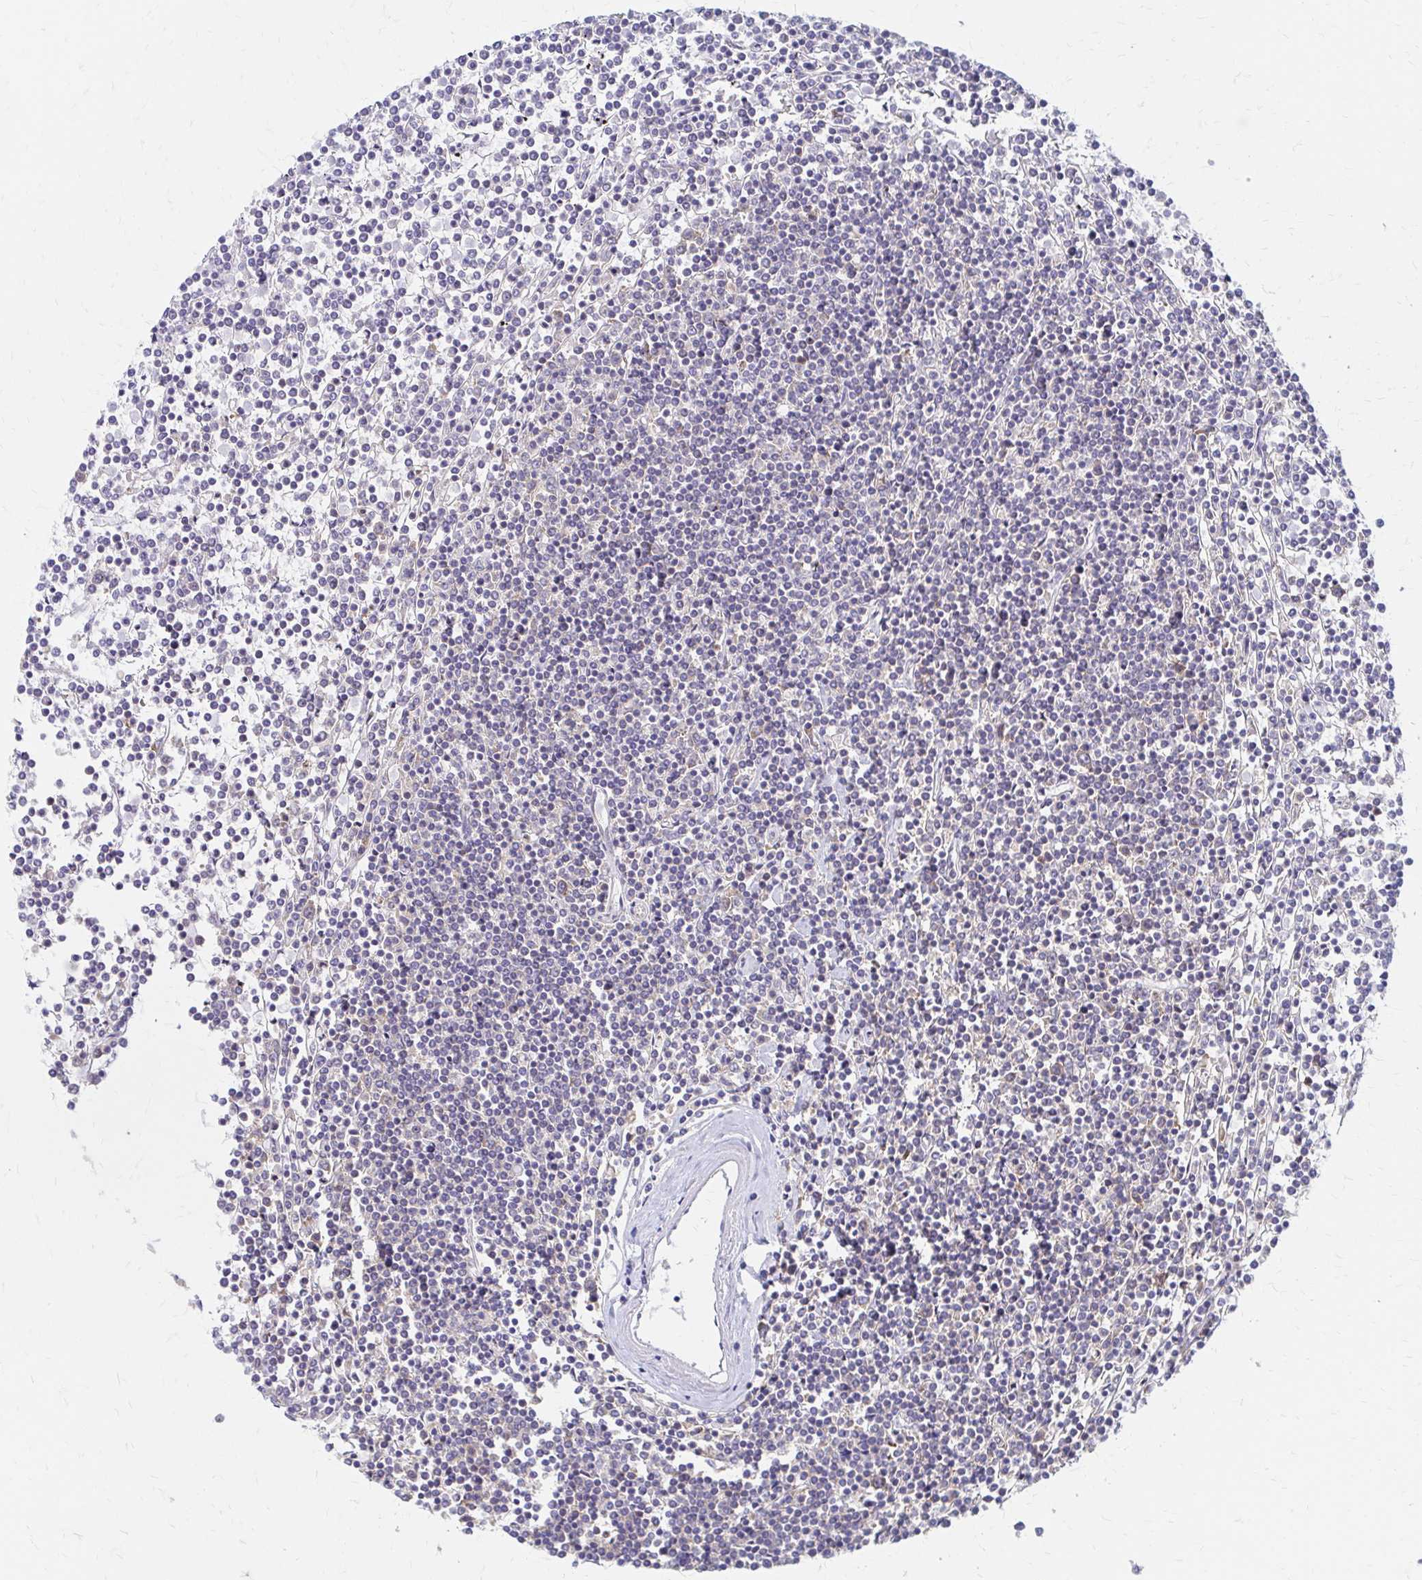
{"staining": {"intensity": "negative", "quantity": "none", "location": "none"}, "tissue": "lymphoma", "cell_type": "Tumor cells", "image_type": "cancer", "snomed": [{"axis": "morphology", "description": "Malignant lymphoma, non-Hodgkin's type, Low grade"}, {"axis": "topography", "description": "Spleen"}], "caption": "Immunohistochemical staining of human malignant lymphoma, non-Hodgkin's type (low-grade) reveals no significant positivity in tumor cells.", "gene": "RPL27A", "patient": {"sex": "female", "age": 19}}